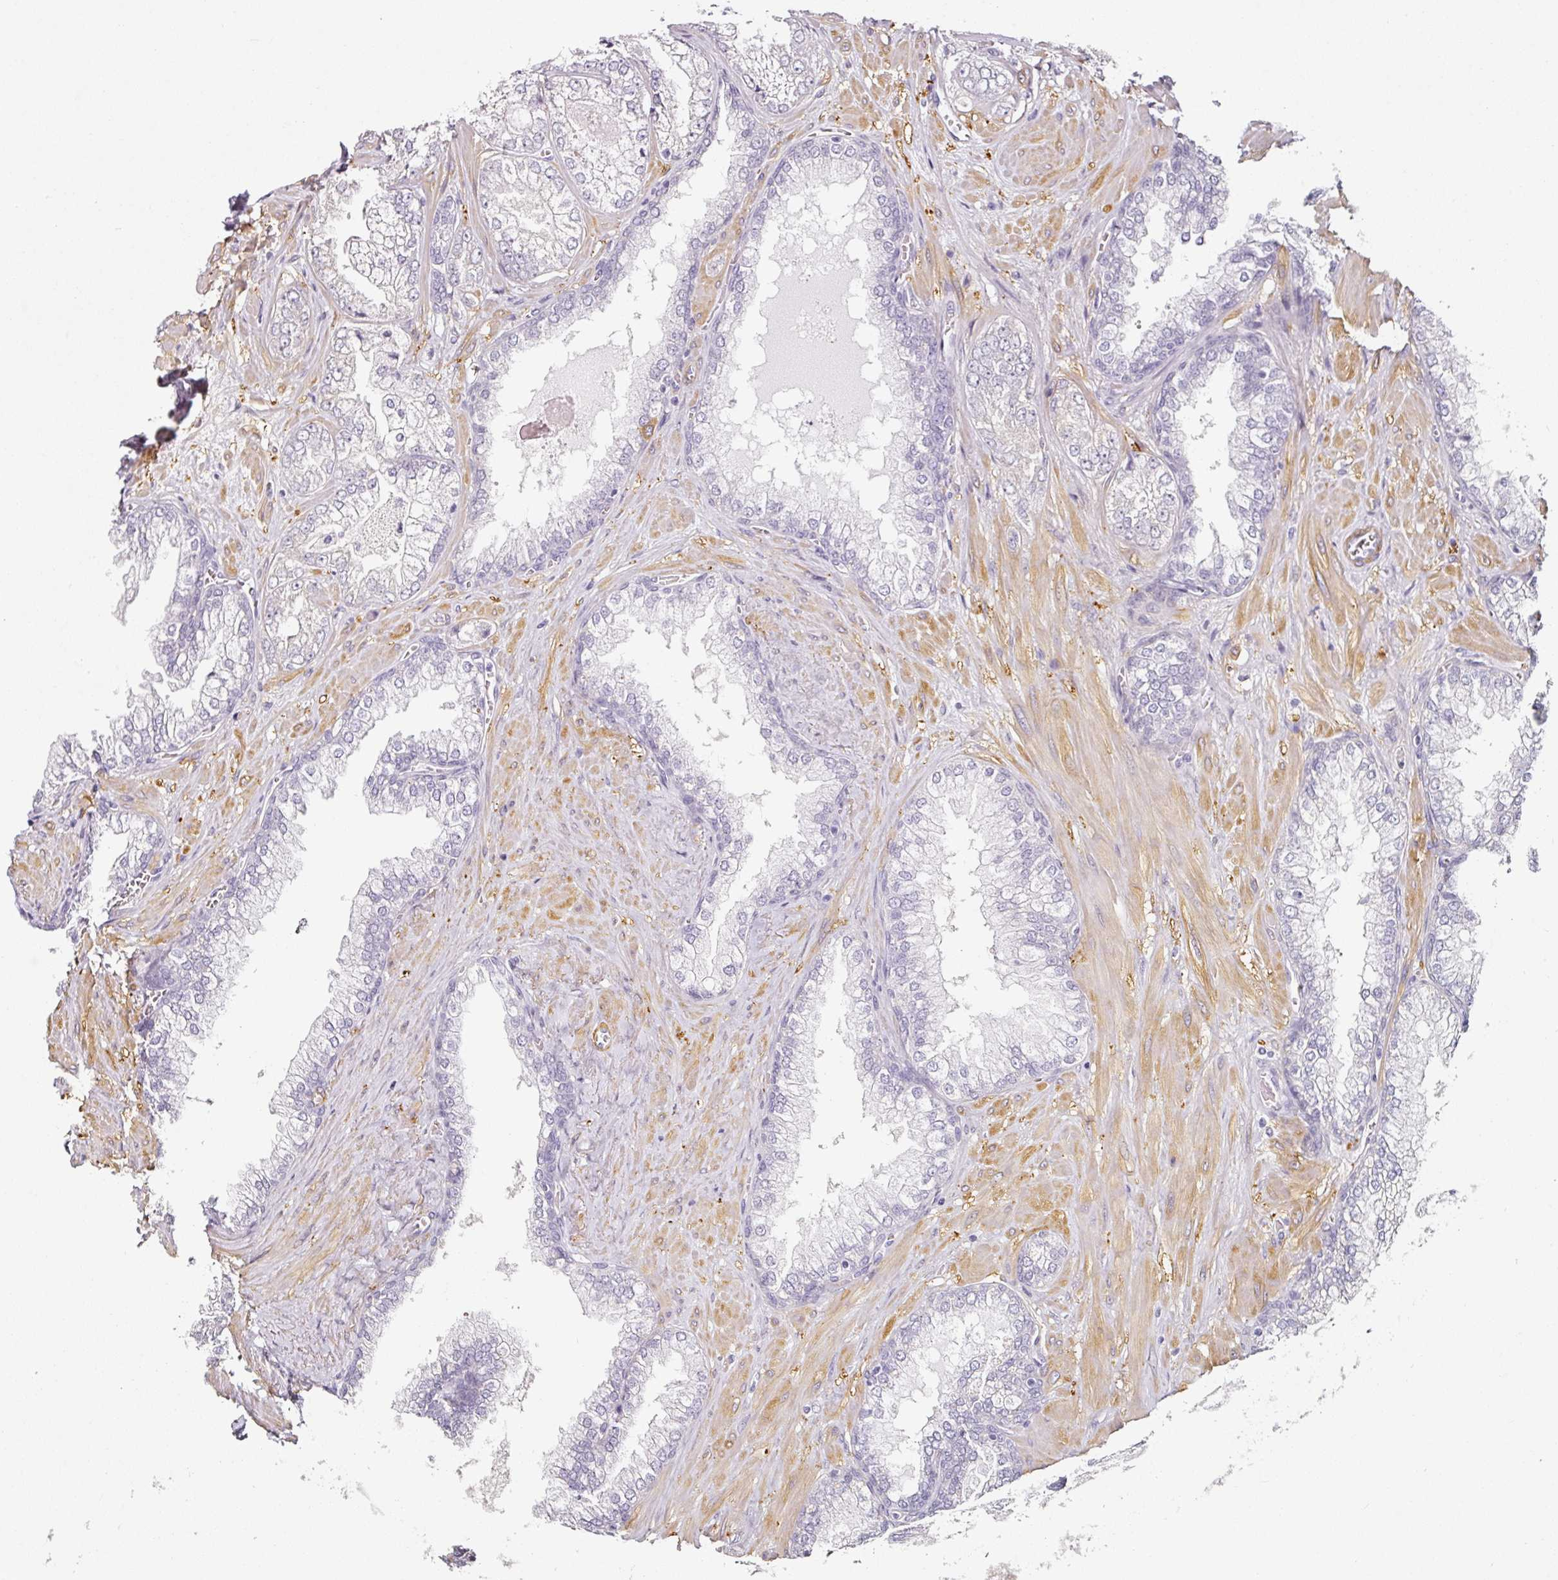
{"staining": {"intensity": "negative", "quantity": "none", "location": "none"}, "tissue": "prostate cancer", "cell_type": "Tumor cells", "image_type": "cancer", "snomed": [{"axis": "morphology", "description": "Adenocarcinoma, Low grade"}, {"axis": "topography", "description": "Prostate"}], "caption": "A high-resolution histopathology image shows immunohistochemistry (IHC) staining of prostate cancer (adenocarcinoma (low-grade)), which shows no significant expression in tumor cells.", "gene": "CAP2", "patient": {"sex": "male", "age": 57}}